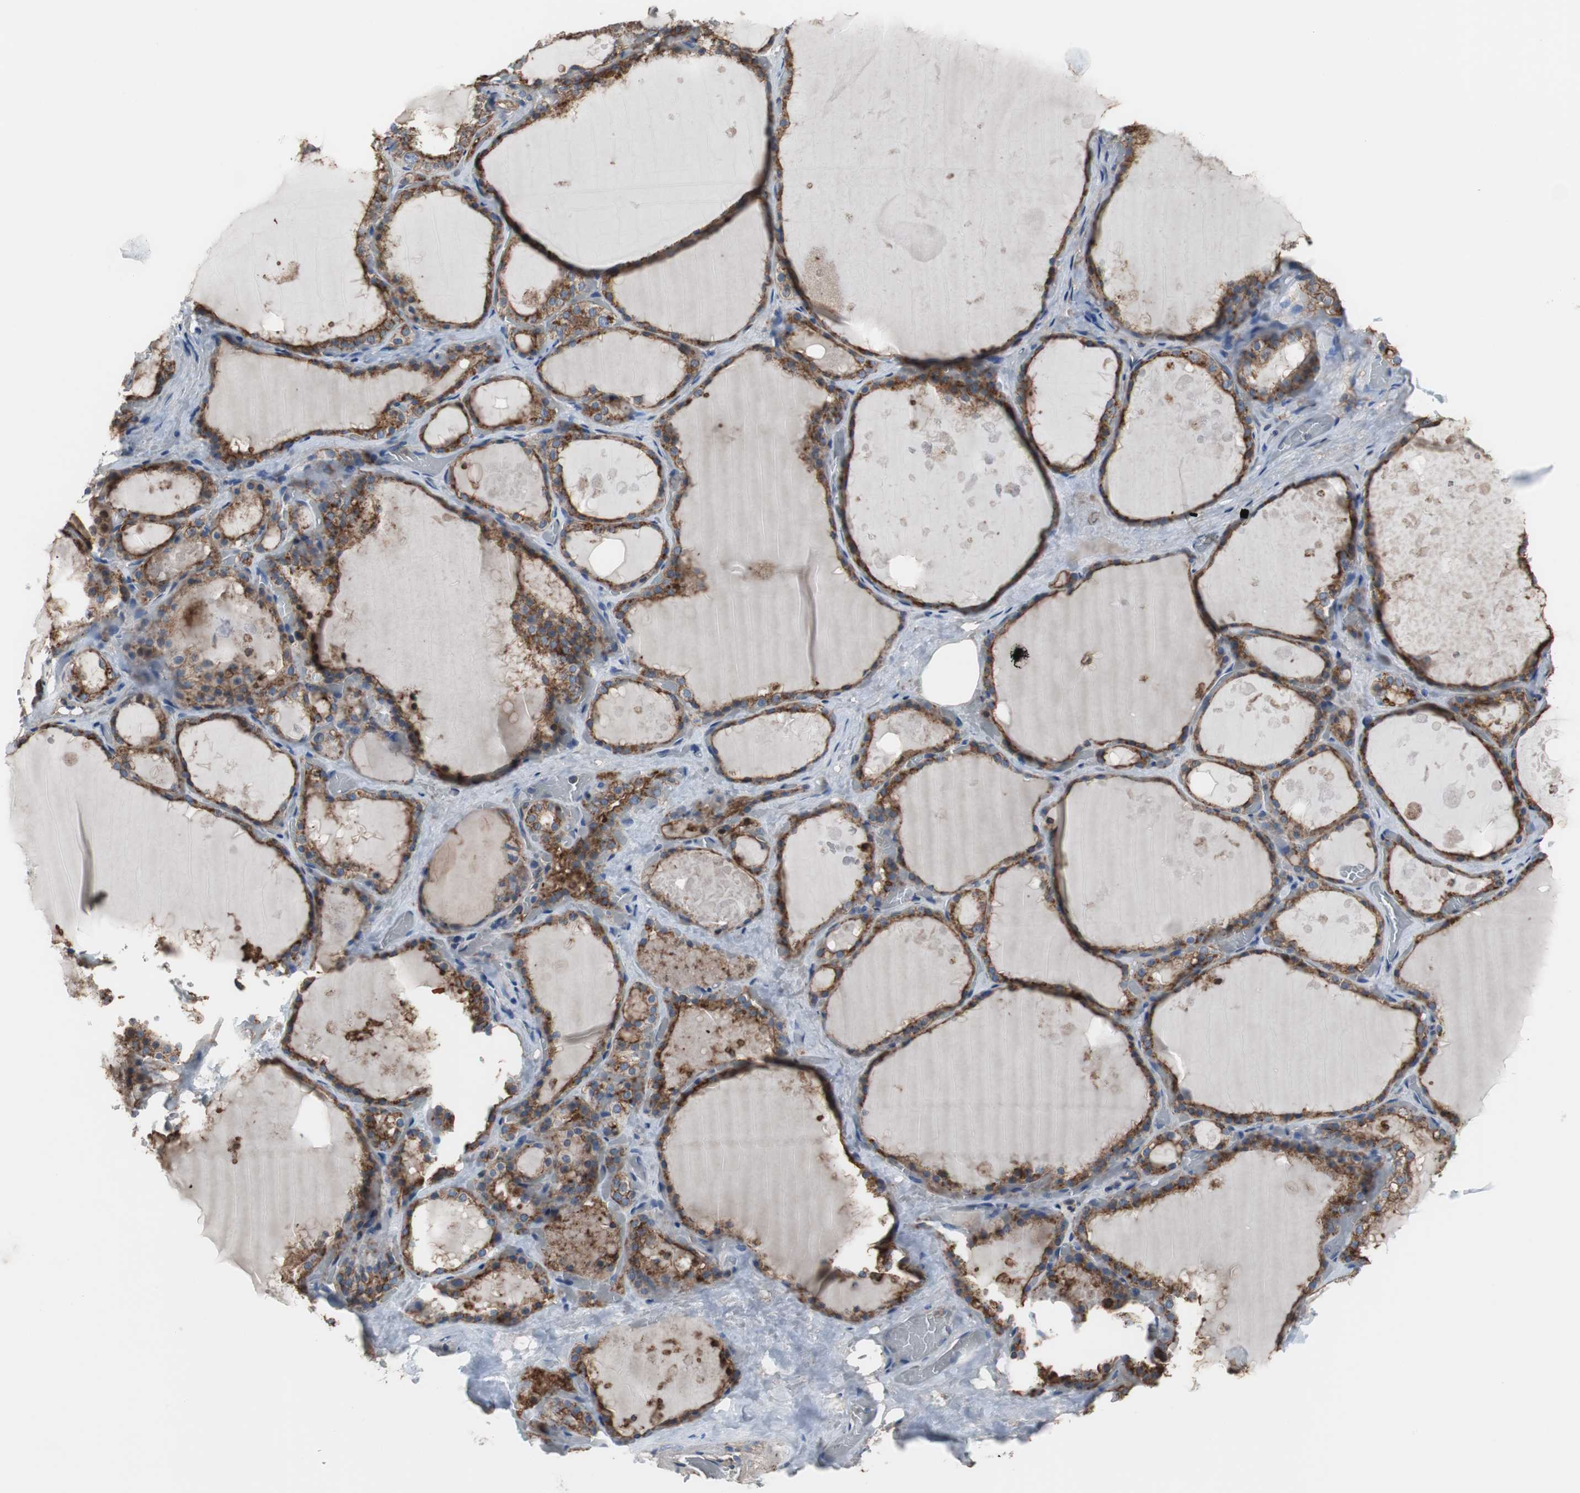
{"staining": {"intensity": "moderate", "quantity": ">75%", "location": "cytoplasmic/membranous"}, "tissue": "thyroid gland", "cell_type": "Glandular cells", "image_type": "normal", "snomed": [{"axis": "morphology", "description": "Normal tissue, NOS"}, {"axis": "topography", "description": "Thyroid gland"}], "caption": "An immunohistochemistry micrograph of normal tissue is shown. Protein staining in brown labels moderate cytoplasmic/membranous positivity in thyroid gland within glandular cells.", "gene": "ANXA4", "patient": {"sex": "male", "age": 61}}